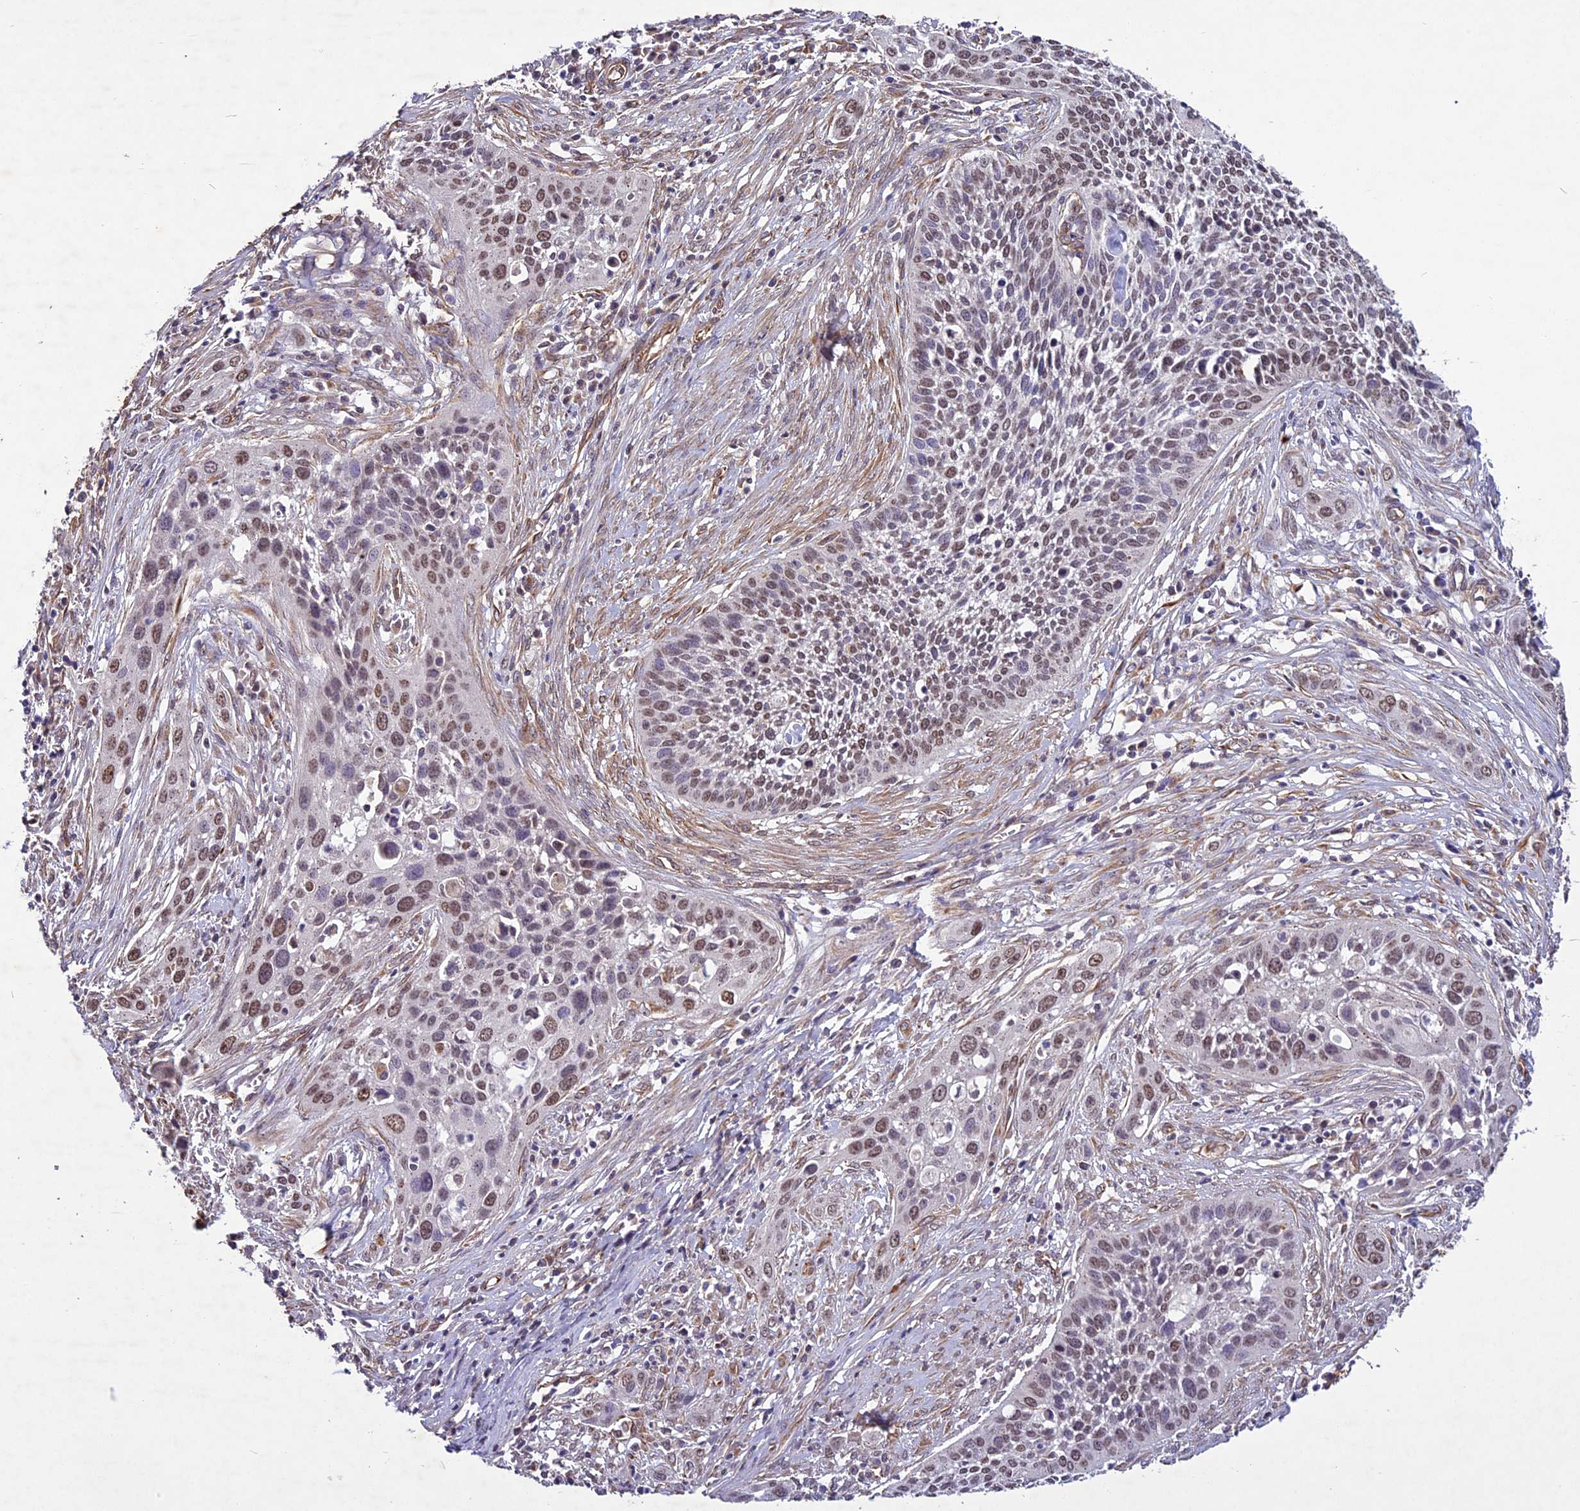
{"staining": {"intensity": "moderate", "quantity": "25%-75%", "location": "nuclear"}, "tissue": "cervical cancer", "cell_type": "Tumor cells", "image_type": "cancer", "snomed": [{"axis": "morphology", "description": "Squamous cell carcinoma, NOS"}, {"axis": "topography", "description": "Cervix"}], "caption": "This is an image of IHC staining of cervical cancer, which shows moderate staining in the nuclear of tumor cells.", "gene": "C3orf70", "patient": {"sex": "female", "age": 34}}